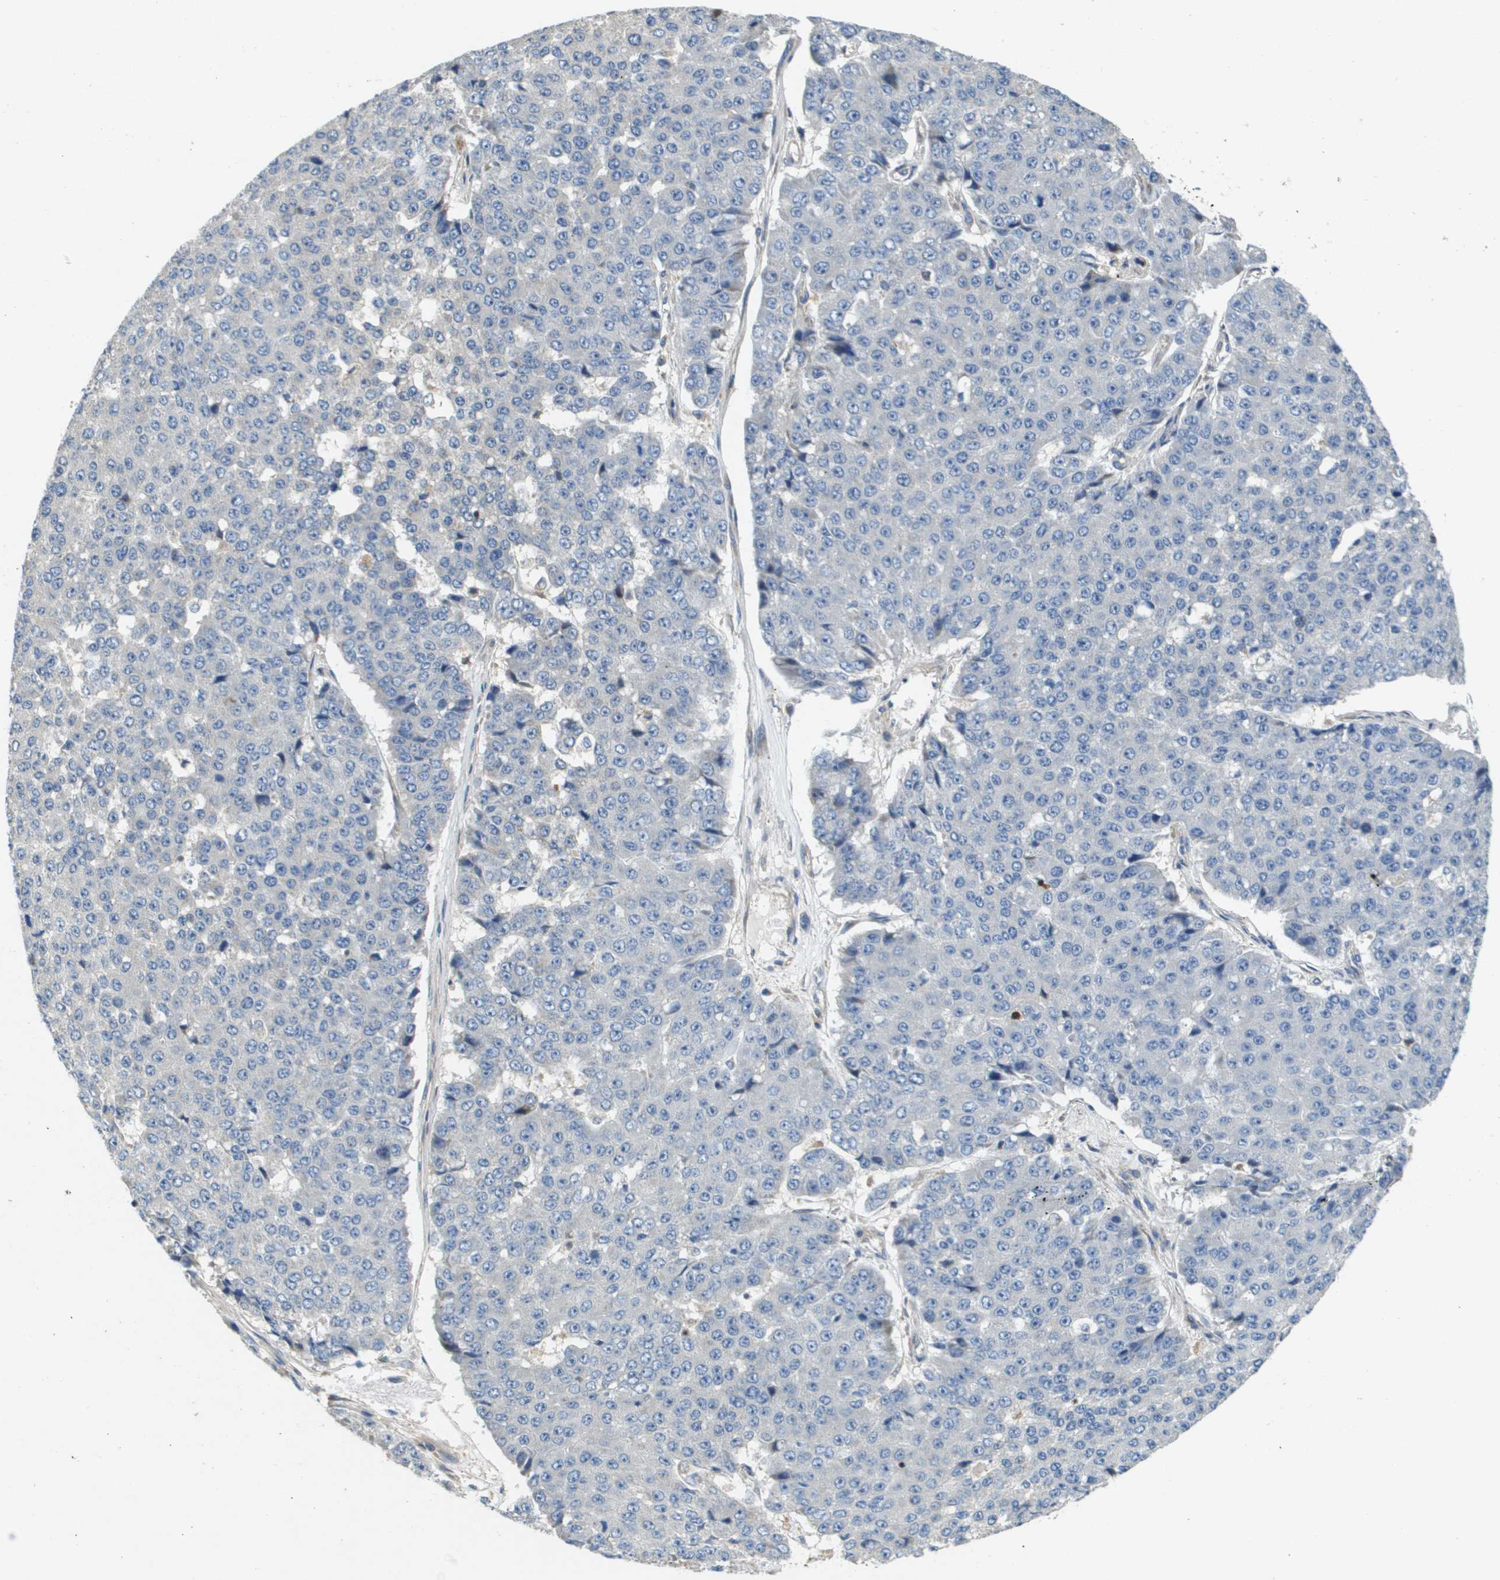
{"staining": {"intensity": "negative", "quantity": "none", "location": "none"}, "tissue": "pancreatic cancer", "cell_type": "Tumor cells", "image_type": "cancer", "snomed": [{"axis": "morphology", "description": "Adenocarcinoma, NOS"}, {"axis": "topography", "description": "Pancreas"}], "caption": "Immunohistochemistry (IHC) photomicrograph of neoplastic tissue: pancreatic cancer stained with DAB (3,3'-diaminobenzidine) reveals no significant protein positivity in tumor cells.", "gene": "SCN4B", "patient": {"sex": "male", "age": 50}}